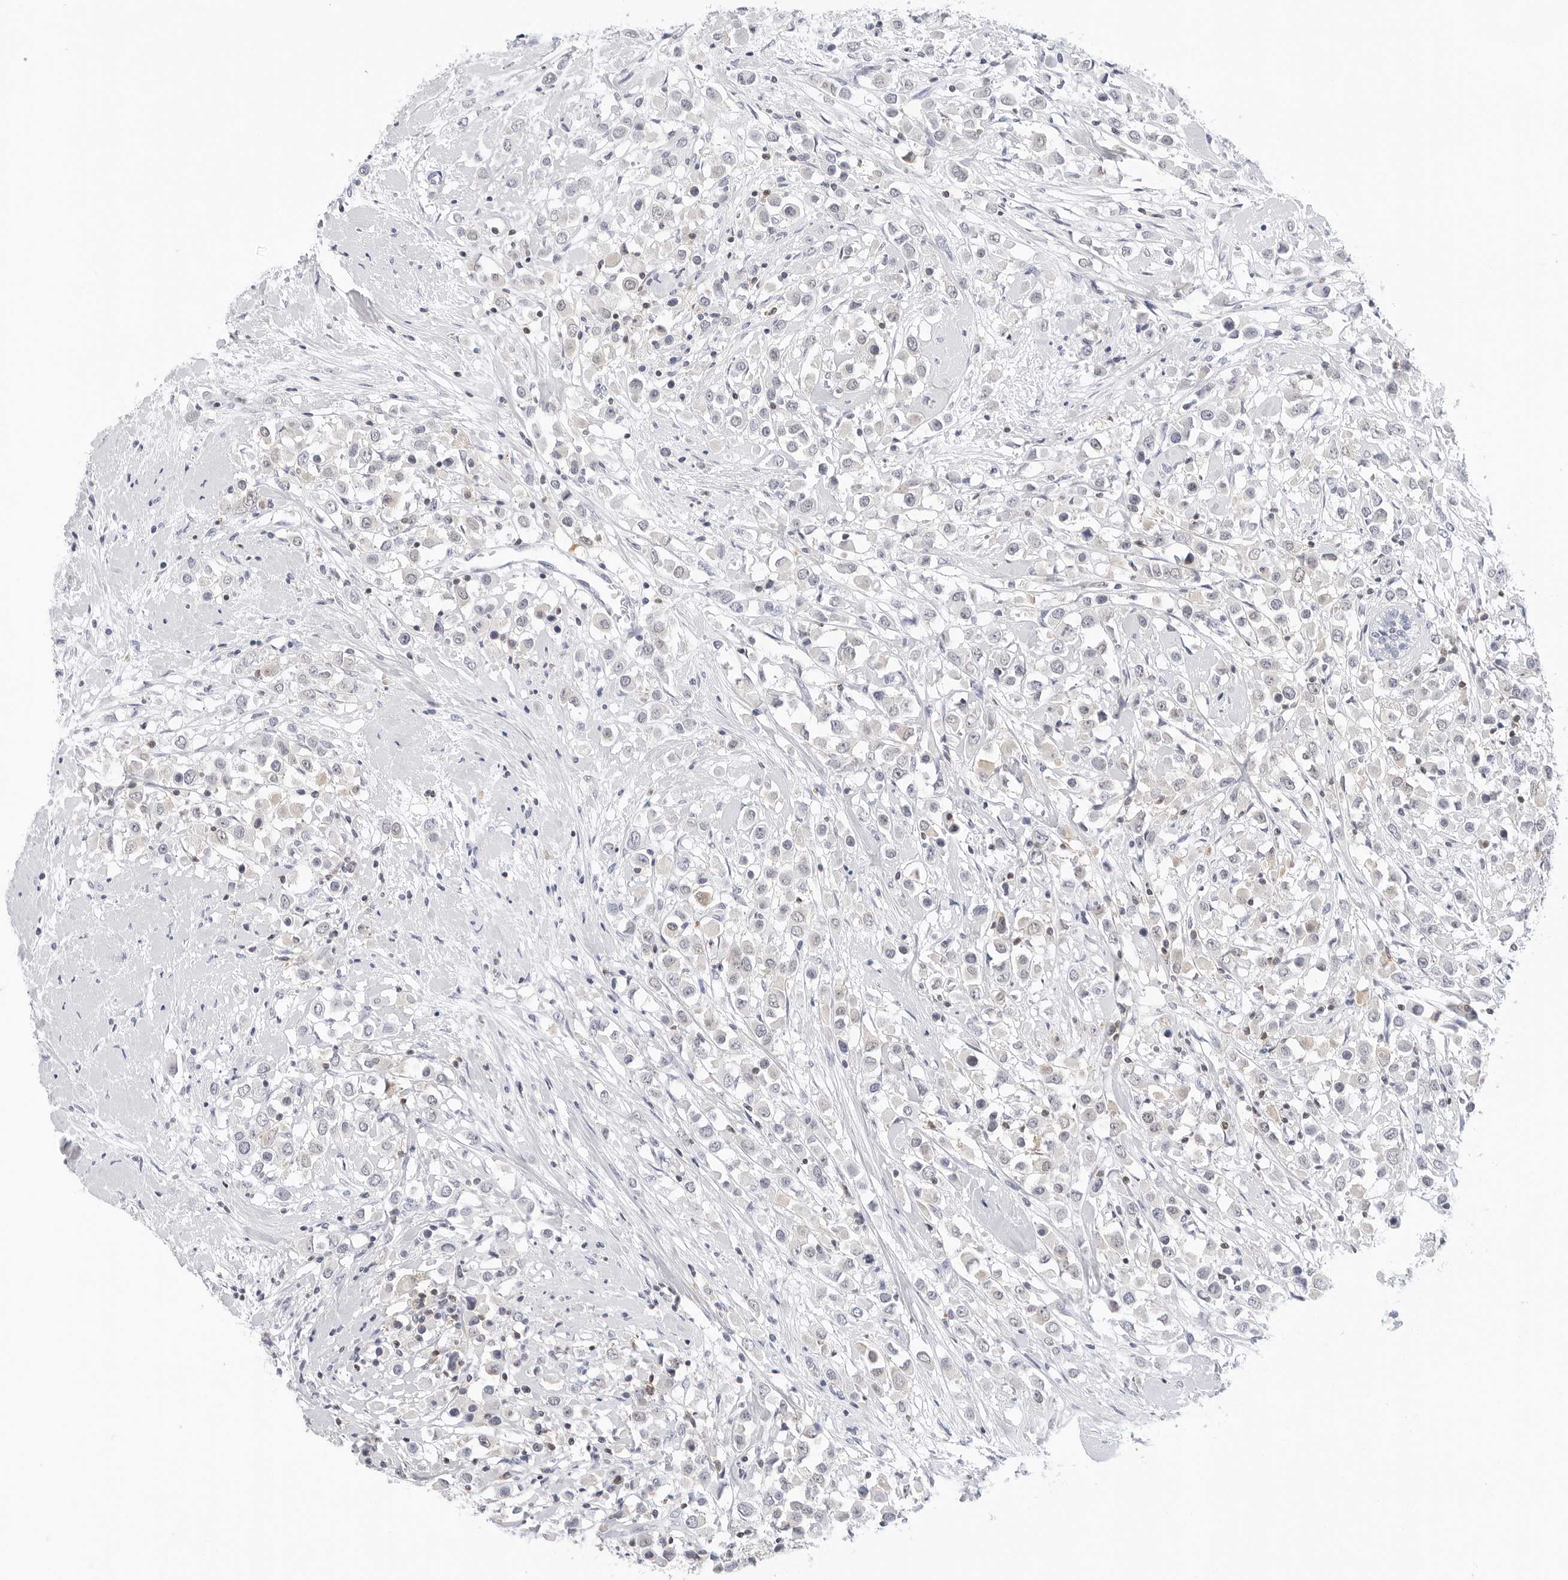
{"staining": {"intensity": "negative", "quantity": "none", "location": "none"}, "tissue": "breast cancer", "cell_type": "Tumor cells", "image_type": "cancer", "snomed": [{"axis": "morphology", "description": "Duct carcinoma"}, {"axis": "topography", "description": "Breast"}], "caption": "A histopathology image of breast cancer (infiltrating ductal carcinoma) stained for a protein displays no brown staining in tumor cells. (Stains: DAB (3,3'-diaminobenzidine) IHC with hematoxylin counter stain, Microscopy: brightfield microscopy at high magnification).", "gene": "SLC9A3R1", "patient": {"sex": "female", "age": 61}}